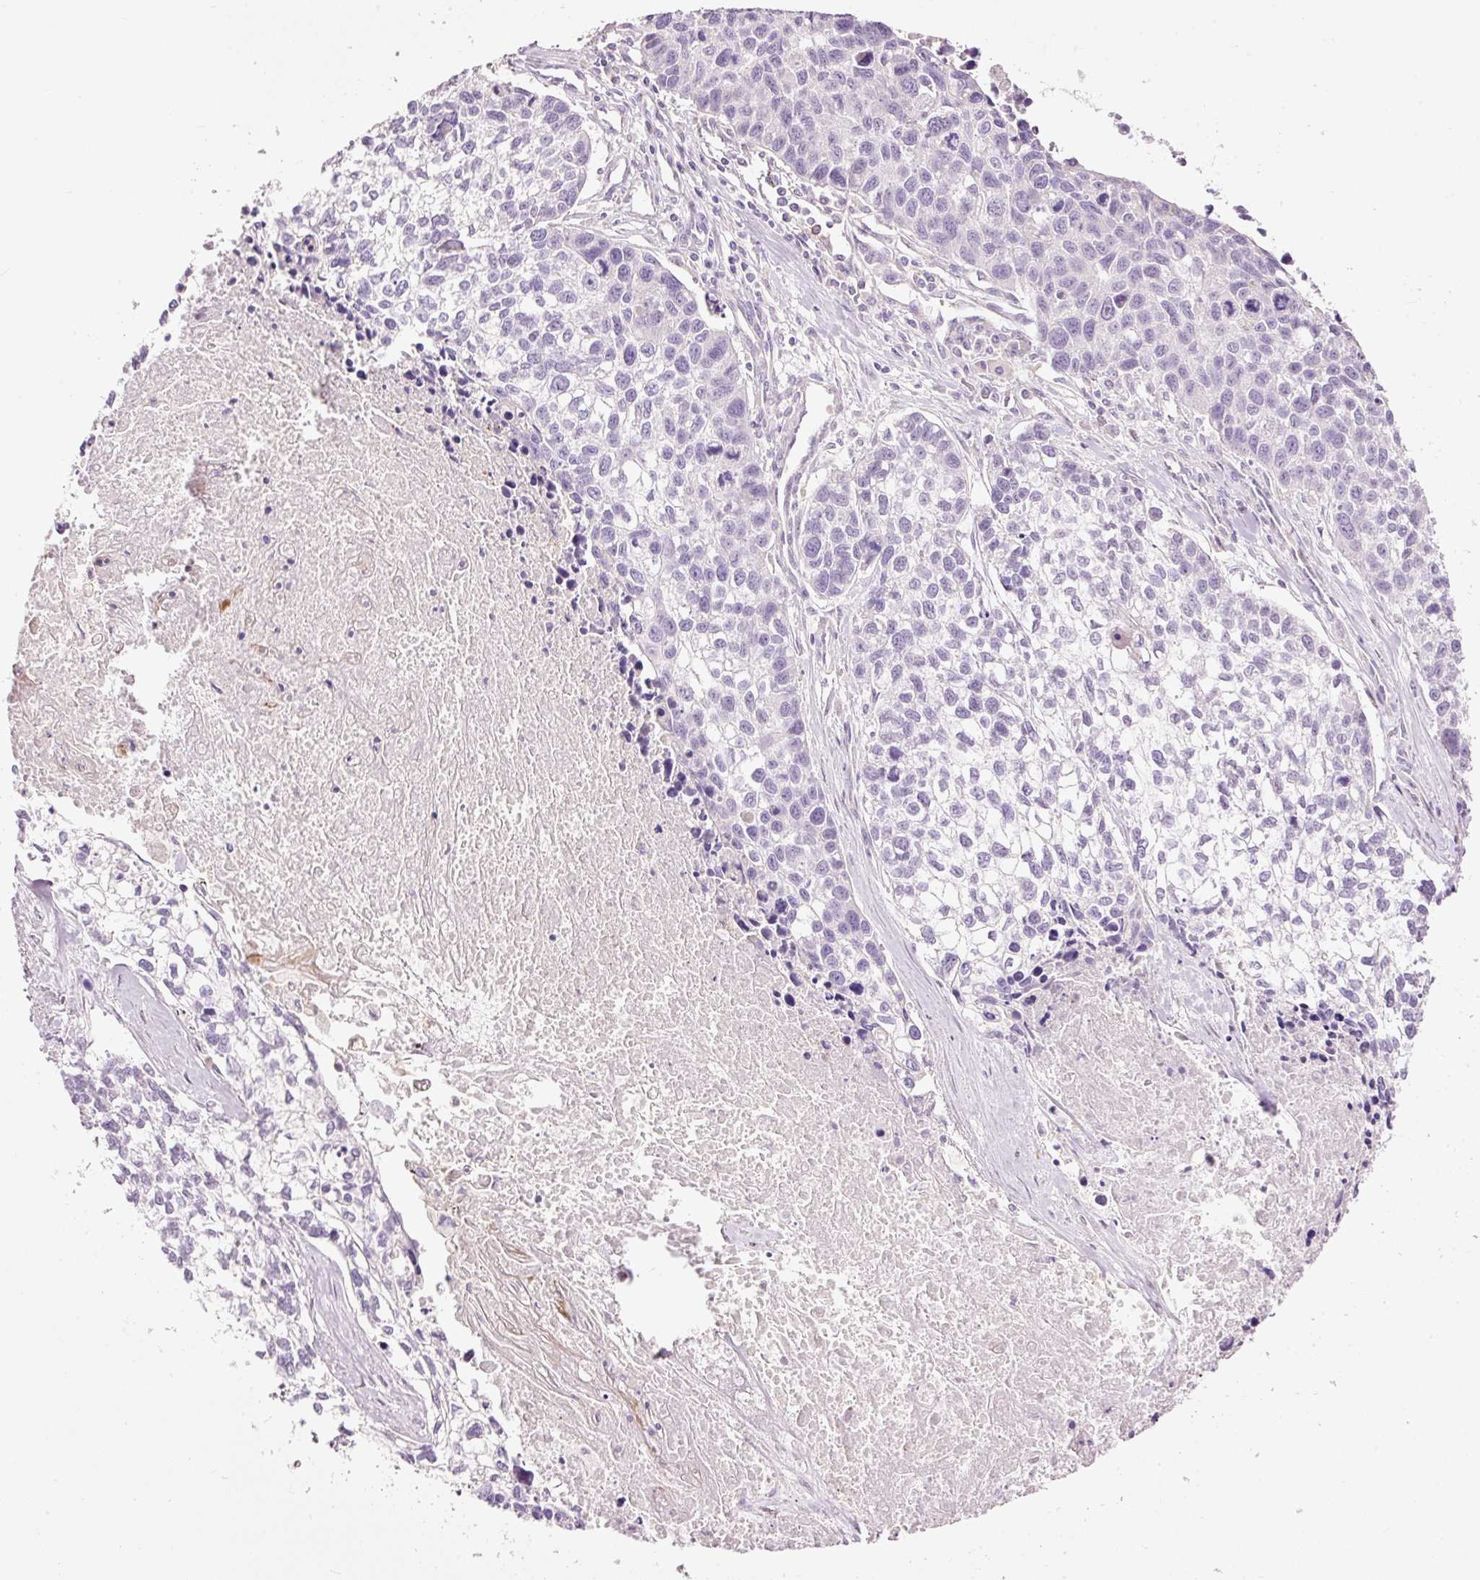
{"staining": {"intensity": "negative", "quantity": "none", "location": "none"}, "tissue": "lung cancer", "cell_type": "Tumor cells", "image_type": "cancer", "snomed": [{"axis": "morphology", "description": "Squamous cell carcinoma, NOS"}, {"axis": "topography", "description": "Lung"}], "caption": "Lung squamous cell carcinoma was stained to show a protein in brown. There is no significant staining in tumor cells.", "gene": "FCRL4", "patient": {"sex": "male", "age": 74}}